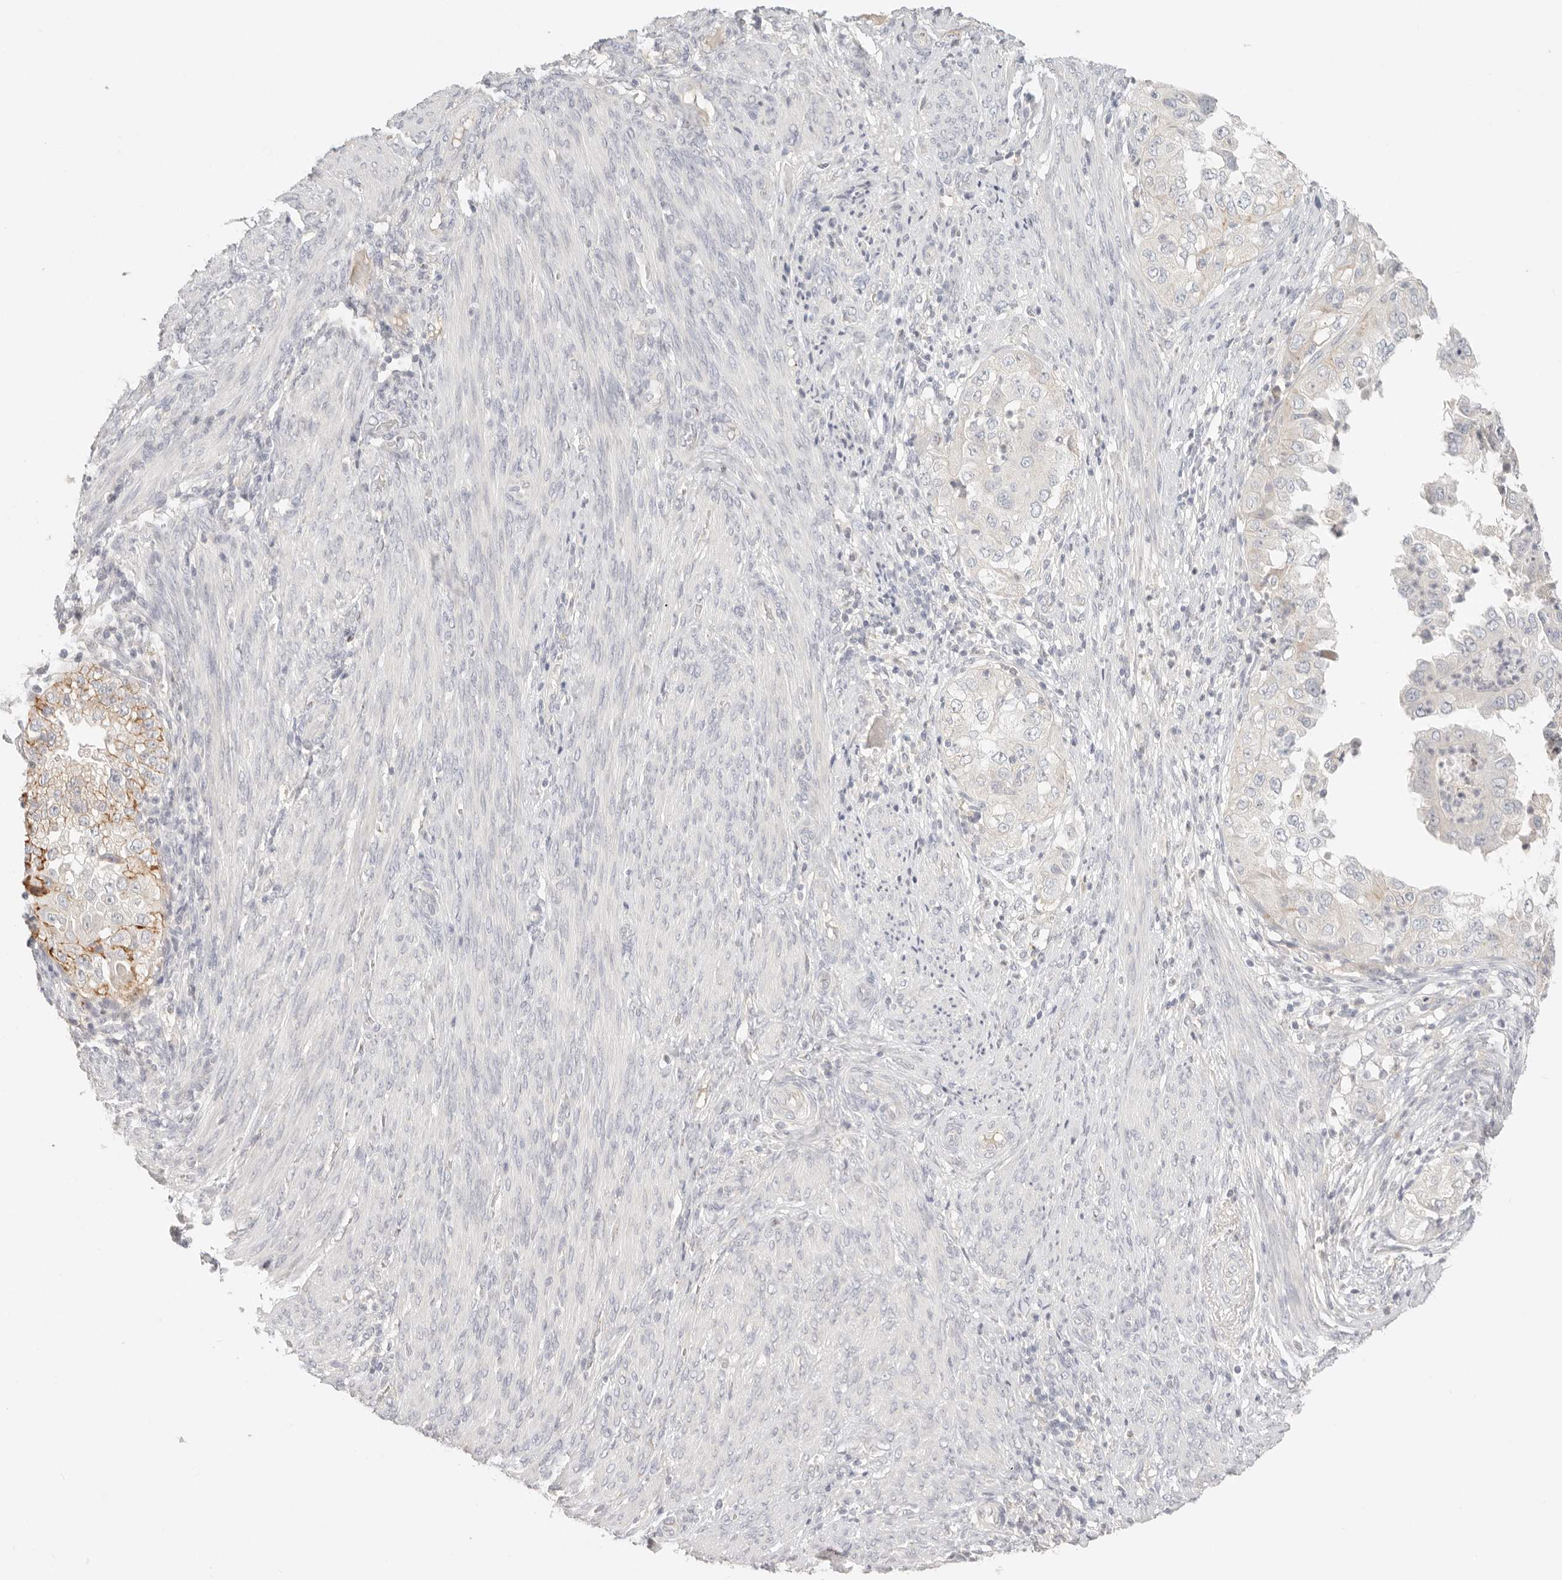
{"staining": {"intensity": "negative", "quantity": "none", "location": "none"}, "tissue": "endometrial cancer", "cell_type": "Tumor cells", "image_type": "cancer", "snomed": [{"axis": "morphology", "description": "Adenocarcinoma, NOS"}, {"axis": "topography", "description": "Endometrium"}], "caption": "Endometrial cancer was stained to show a protein in brown. There is no significant staining in tumor cells.", "gene": "CEP120", "patient": {"sex": "female", "age": 85}}